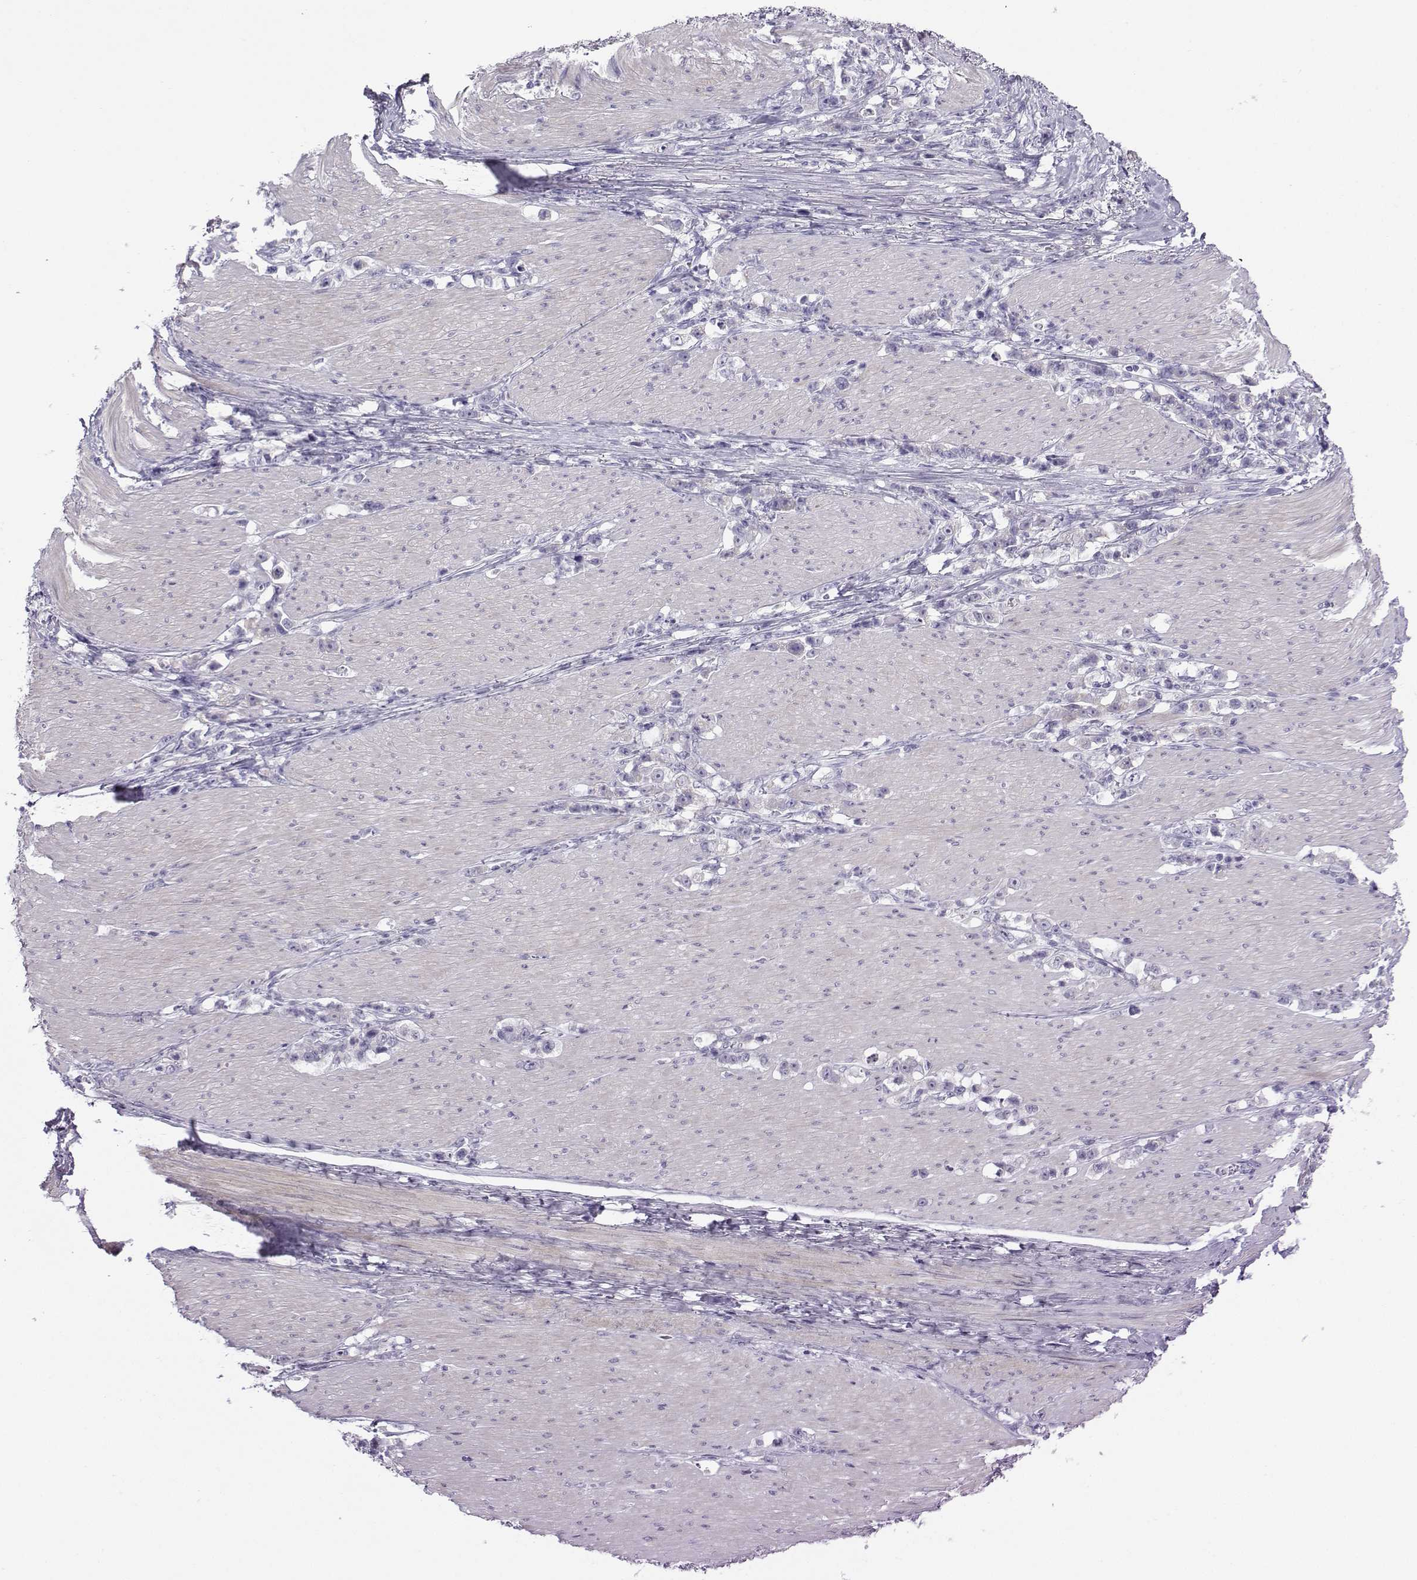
{"staining": {"intensity": "negative", "quantity": "none", "location": "none"}, "tissue": "stomach cancer", "cell_type": "Tumor cells", "image_type": "cancer", "snomed": [{"axis": "morphology", "description": "Adenocarcinoma, NOS"}, {"axis": "topography", "description": "Stomach, lower"}], "caption": "This is an immunohistochemistry (IHC) micrograph of stomach adenocarcinoma. There is no staining in tumor cells.", "gene": "FBXO24", "patient": {"sex": "male", "age": 88}}